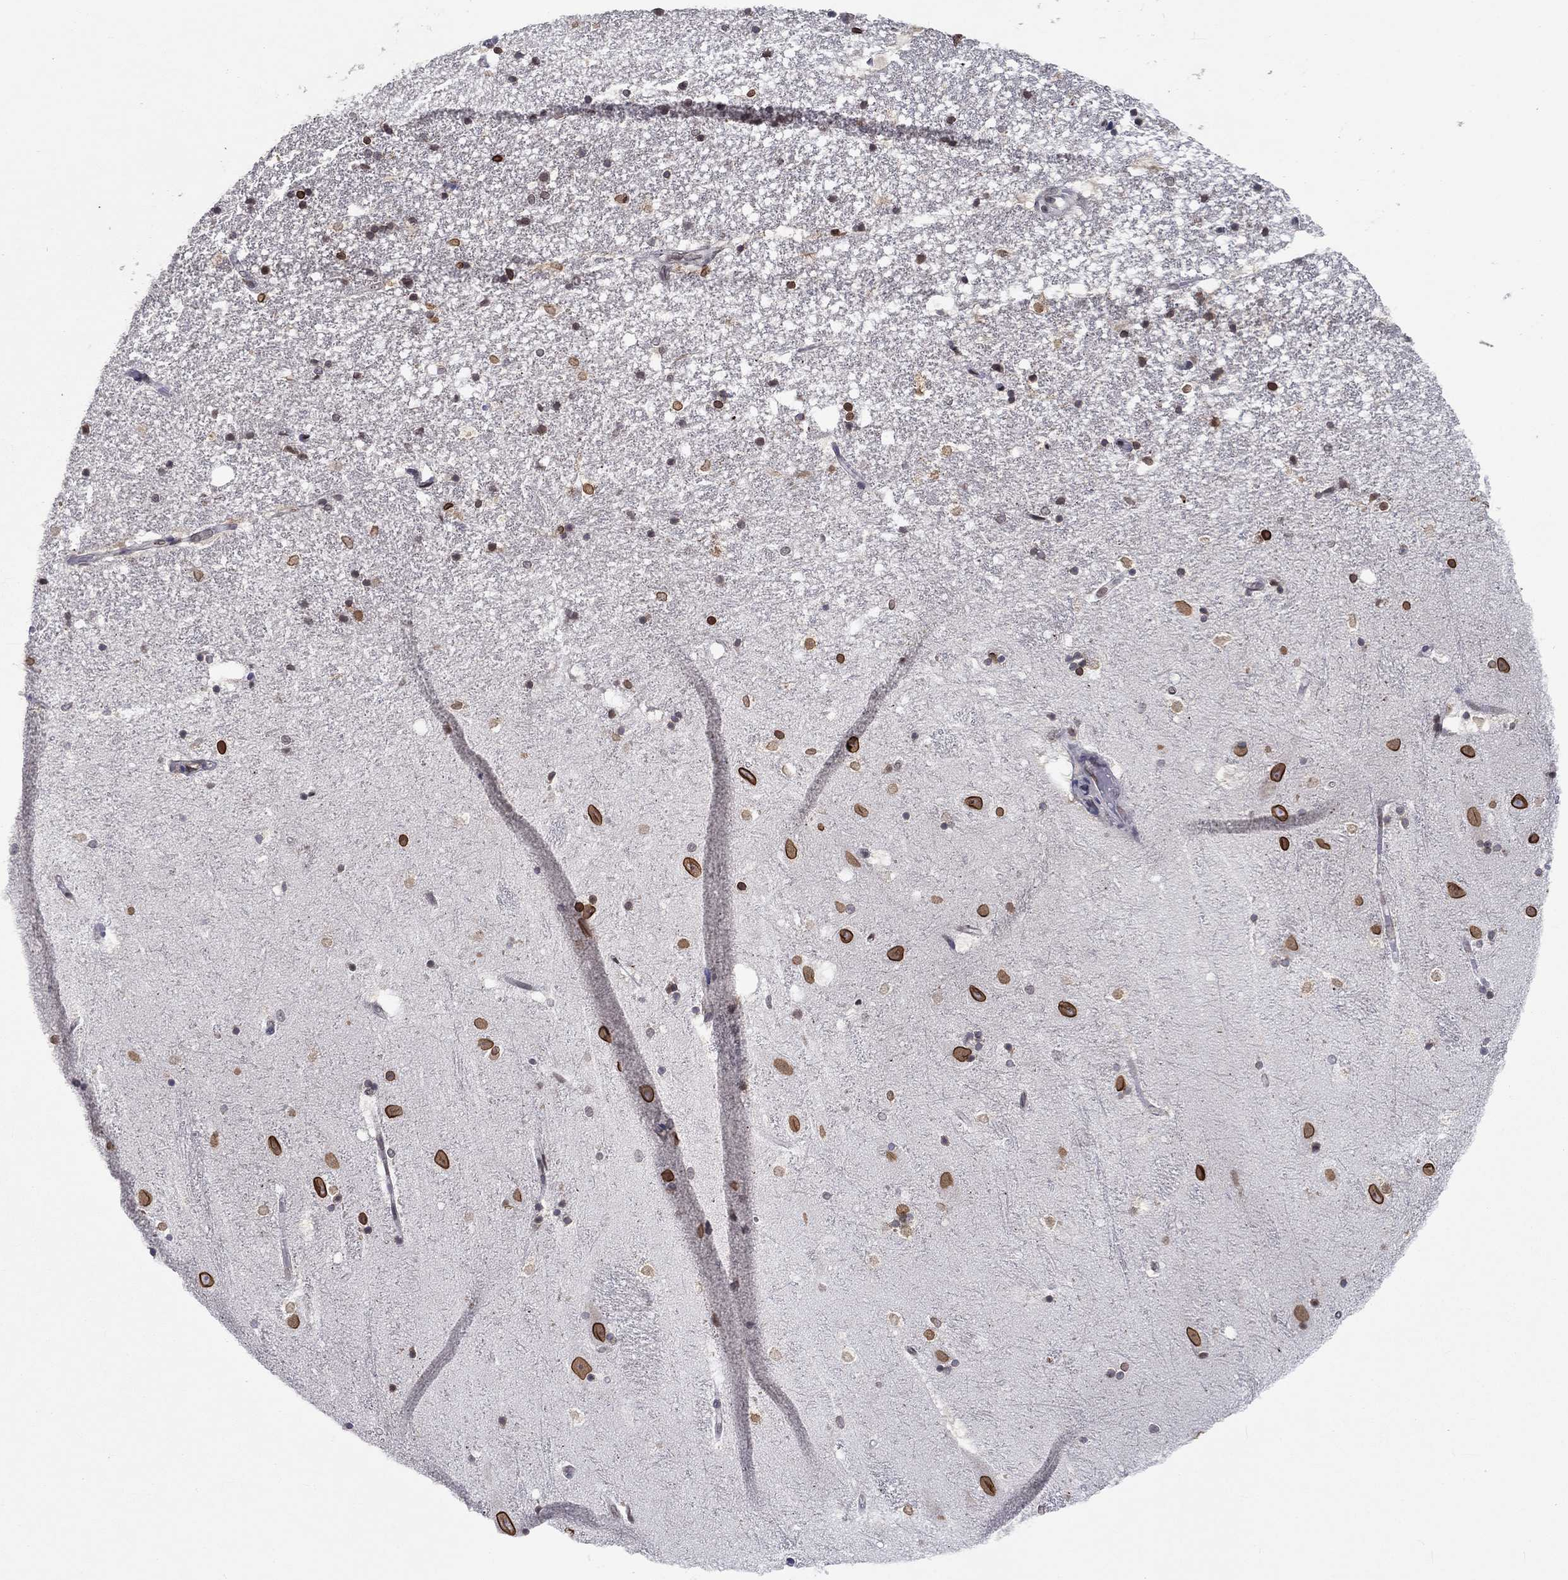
{"staining": {"intensity": "strong", "quantity": "<25%", "location": "nuclear"}, "tissue": "hippocampus", "cell_type": "Glial cells", "image_type": "normal", "snomed": [{"axis": "morphology", "description": "Normal tissue, NOS"}, {"axis": "topography", "description": "Hippocampus"}], "caption": "DAB immunohistochemical staining of normal human hippocampus exhibits strong nuclear protein staining in approximately <25% of glial cells. (DAB IHC, brown staining for protein, blue staining for nuclei).", "gene": "CETN3", "patient": {"sex": "male", "age": 49}}